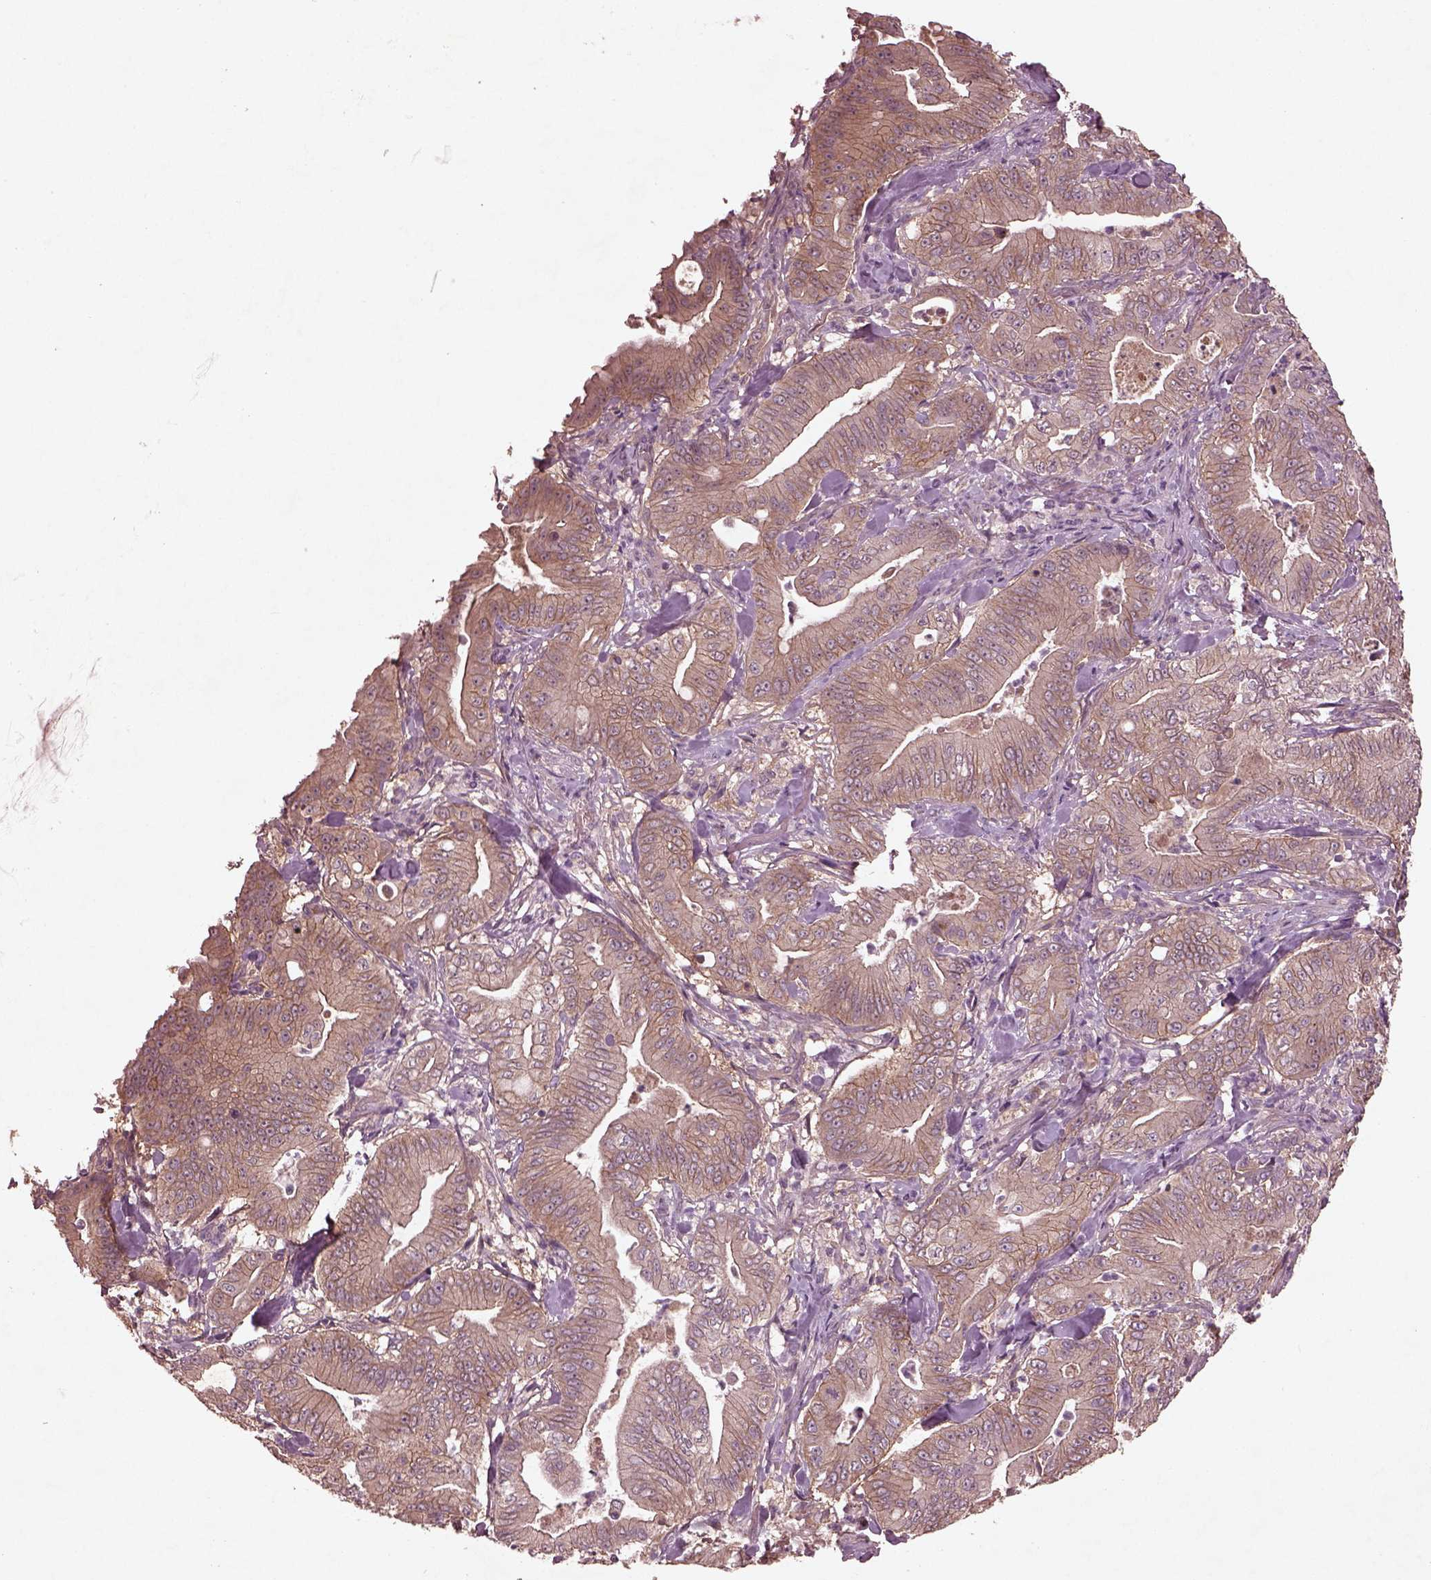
{"staining": {"intensity": "weak", "quantity": ">75%", "location": "cytoplasmic/membranous"}, "tissue": "pancreatic cancer", "cell_type": "Tumor cells", "image_type": "cancer", "snomed": [{"axis": "morphology", "description": "Adenocarcinoma, NOS"}, {"axis": "topography", "description": "Pancreas"}], "caption": "Weak cytoplasmic/membranous expression is present in approximately >75% of tumor cells in pancreatic cancer. (DAB (3,3'-diaminobenzidine) = brown stain, brightfield microscopy at high magnification).", "gene": "FAM234A", "patient": {"sex": "male", "age": 71}}